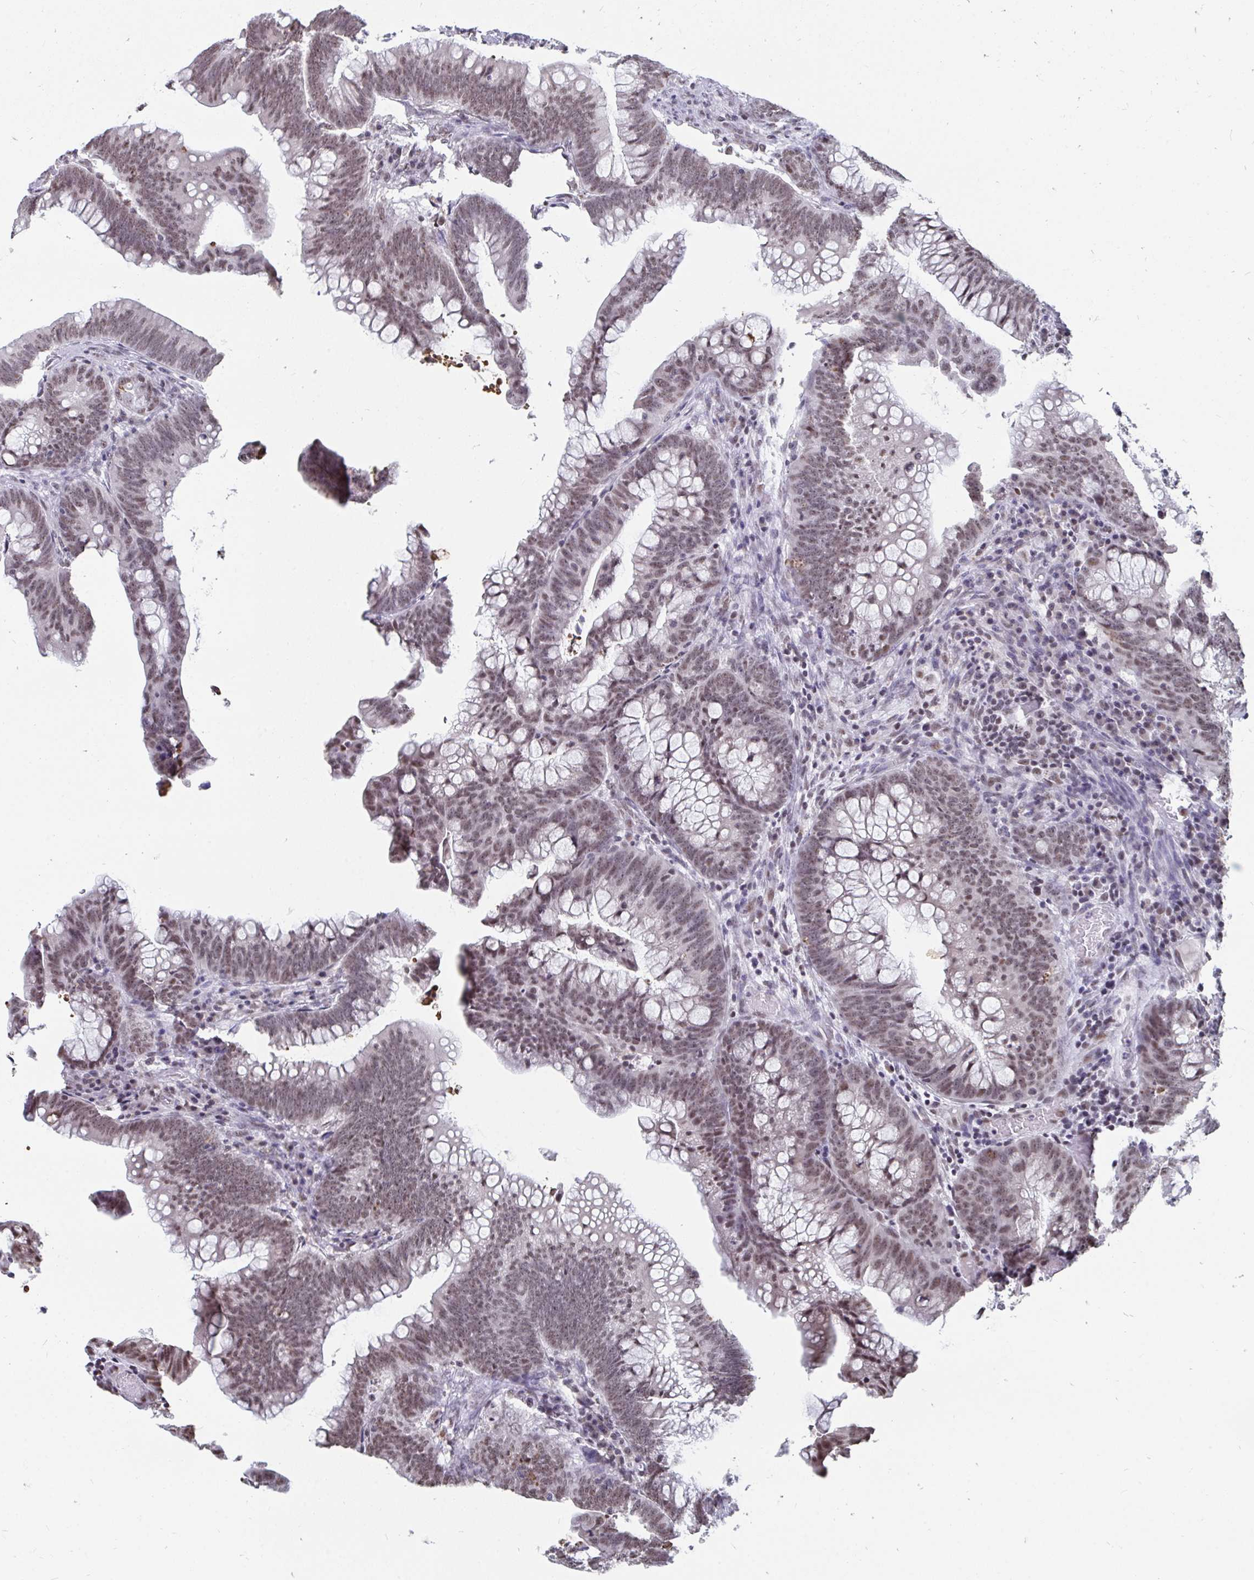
{"staining": {"intensity": "moderate", "quantity": "25%-75%", "location": "nuclear"}, "tissue": "colorectal cancer", "cell_type": "Tumor cells", "image_type": "cancer", "snomed": [{"axis": "morphology", "description": "Adenocarcinoma, NOS"}, {"axis": "topography", "description": "Colon"}], "caption": "A brown stain highlights moderate nuclear positivity of a protein in human colorectal cancer (adenocarcinoma) tumor cells.", "gene": "TRIP12", "patient": {"sex": "male", "age": 62}}